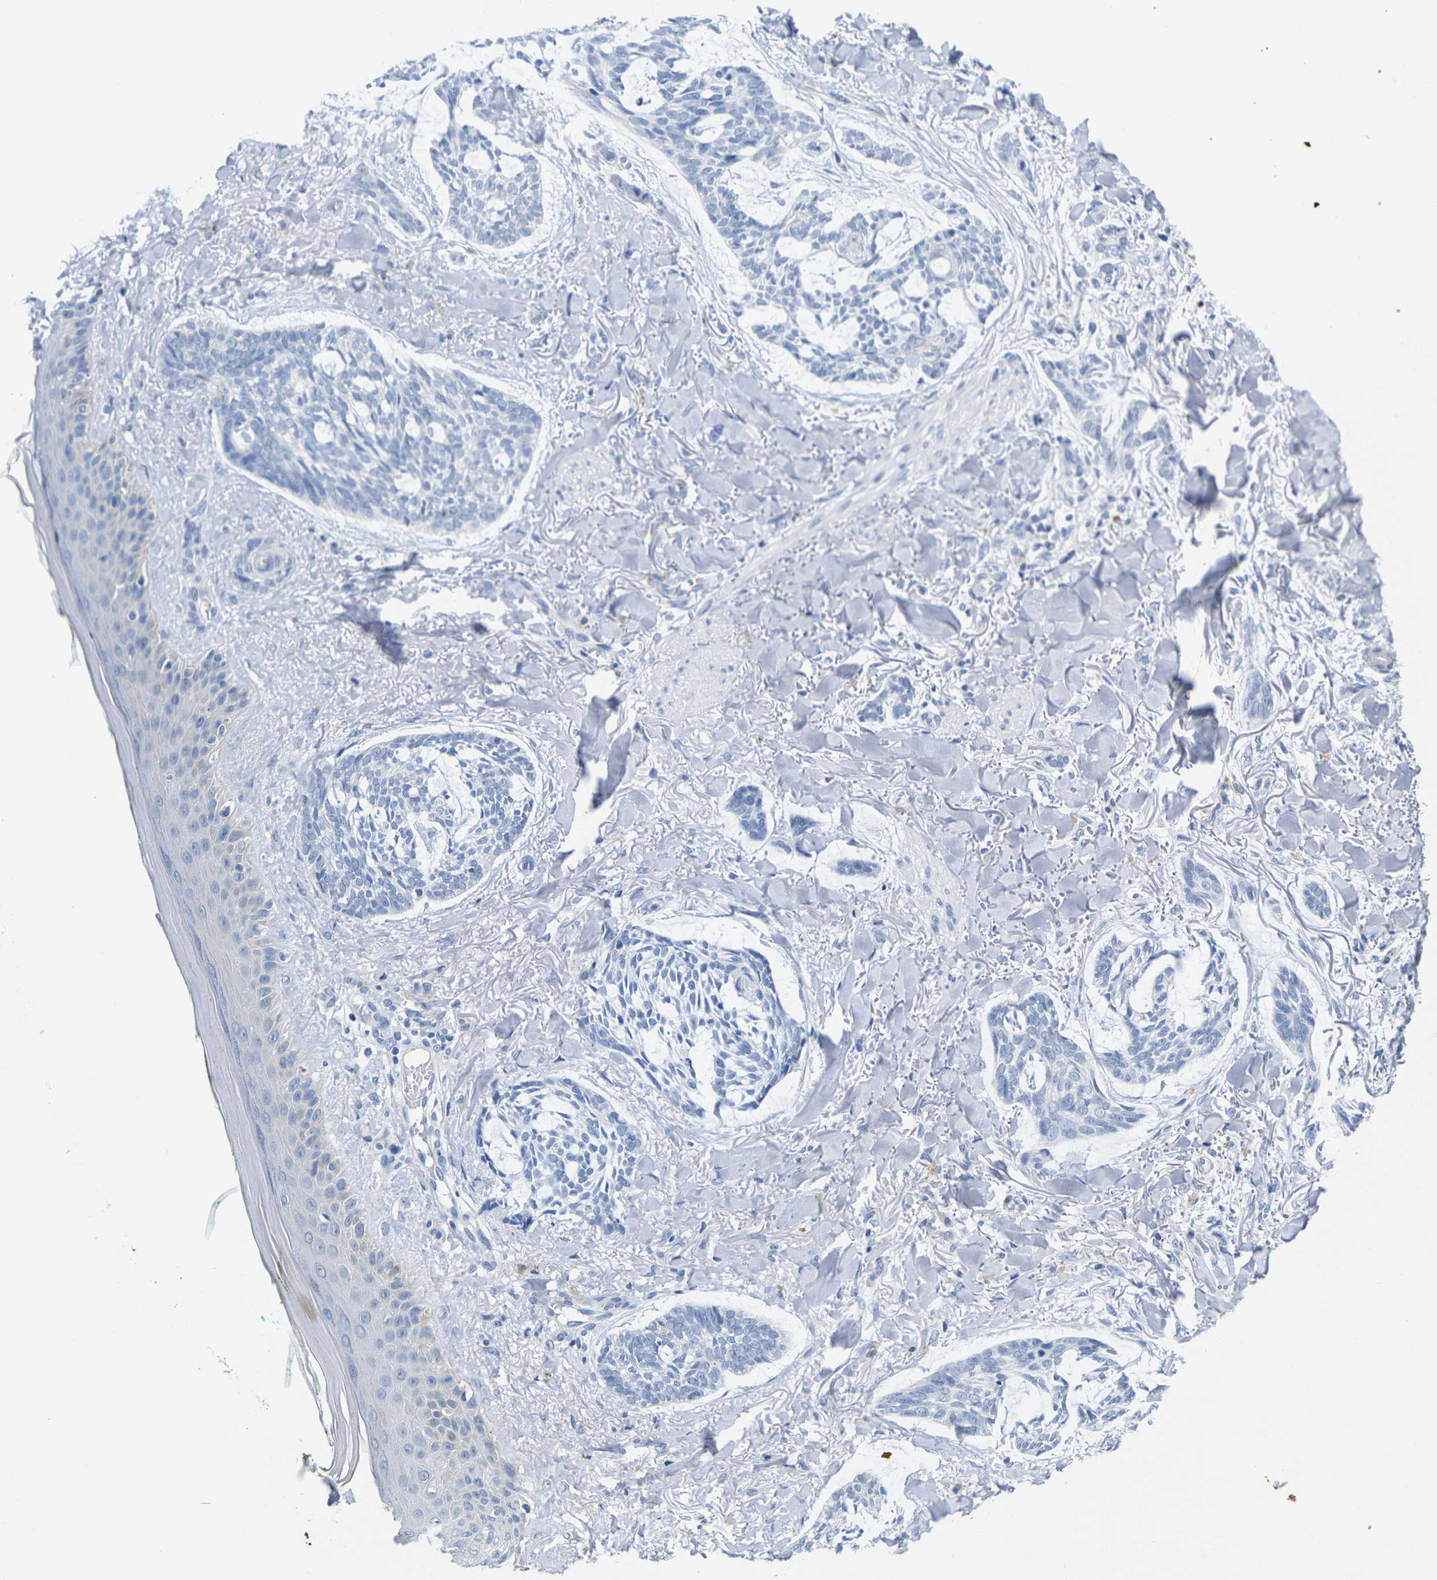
{"staining": {"intensity": "negative", "quantity": "none", "location": "none"}, "tissue": "skin cancer", "cell_type": "Tumor cells", "image_type": "cancer", "snomed": [{"axis": "morphology", "description": "Basal cell carcinoma"}, {"axis": "topography", "description": "Skin"}], "caption": "This is an immunohistochemistry photomicrograph of human skin cancer (basal cell carcinoma). There is no positivity in tumor cells.", "gene": "NOCT", "patient": {"sex": "male", "age": 43}}